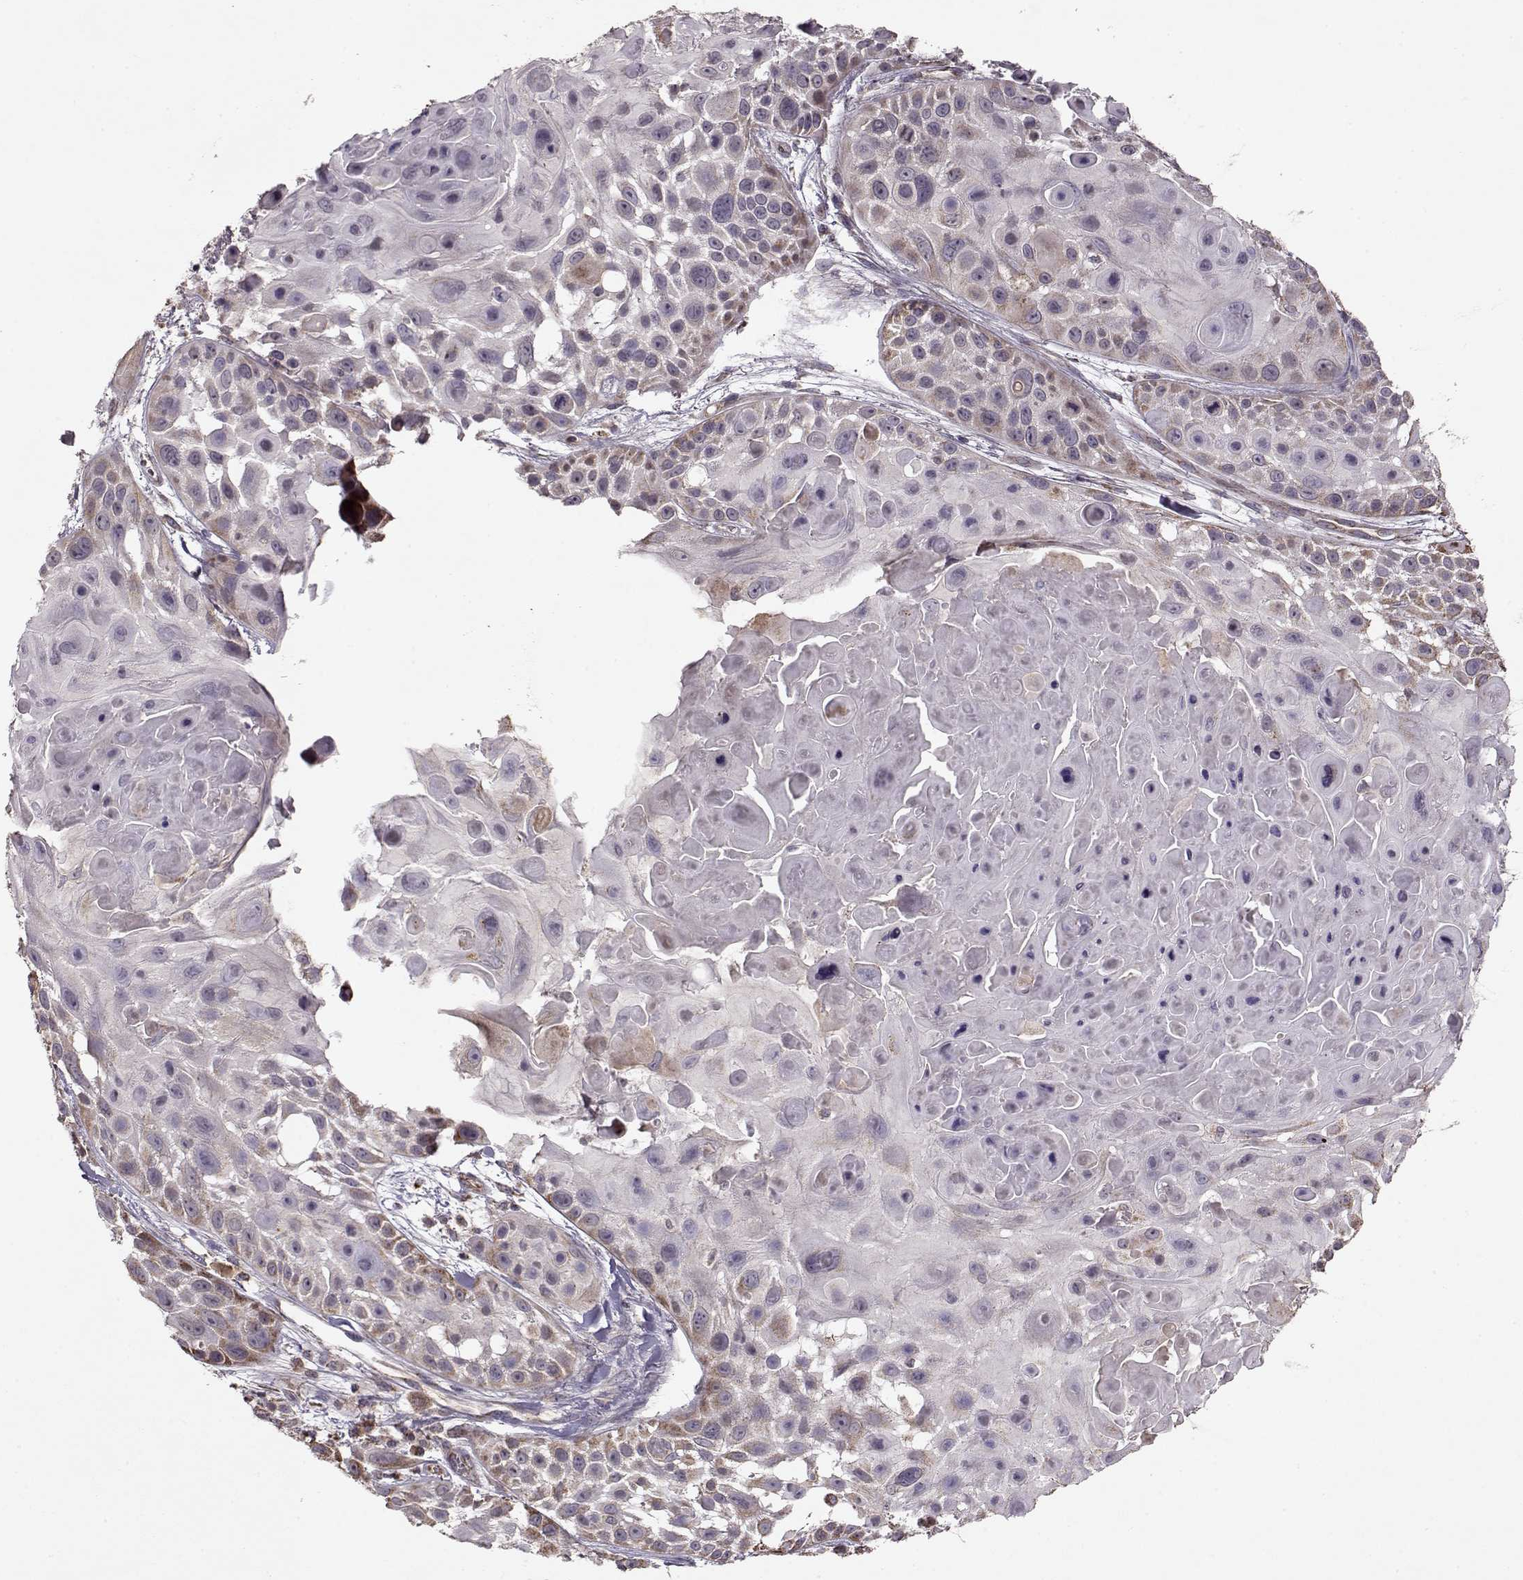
{"staining": {"intensity": "strong", "quantity": "25%-75%", "location": "cytoplasmic/membranous"}, "tissue": "skin cancer", "cell_type": "Tumor cells", "image_type": "cancer", "snomed": [{"axis": "morphology", "description": "Squamous cell carcinoma, NOS"}, {"axis": "topography", "description": "Skin"}, {"axis": "topography", "description": "Anal"}], "caption": "Strong cytoplasmic/membranous expression for a protein is seen in about 25%-75% of tumor cells of squamous cell carcinoma (skin) using immunohistochemistry.", "gene": "CMTM3", "patient": {"sex": "female", "age": 75}}